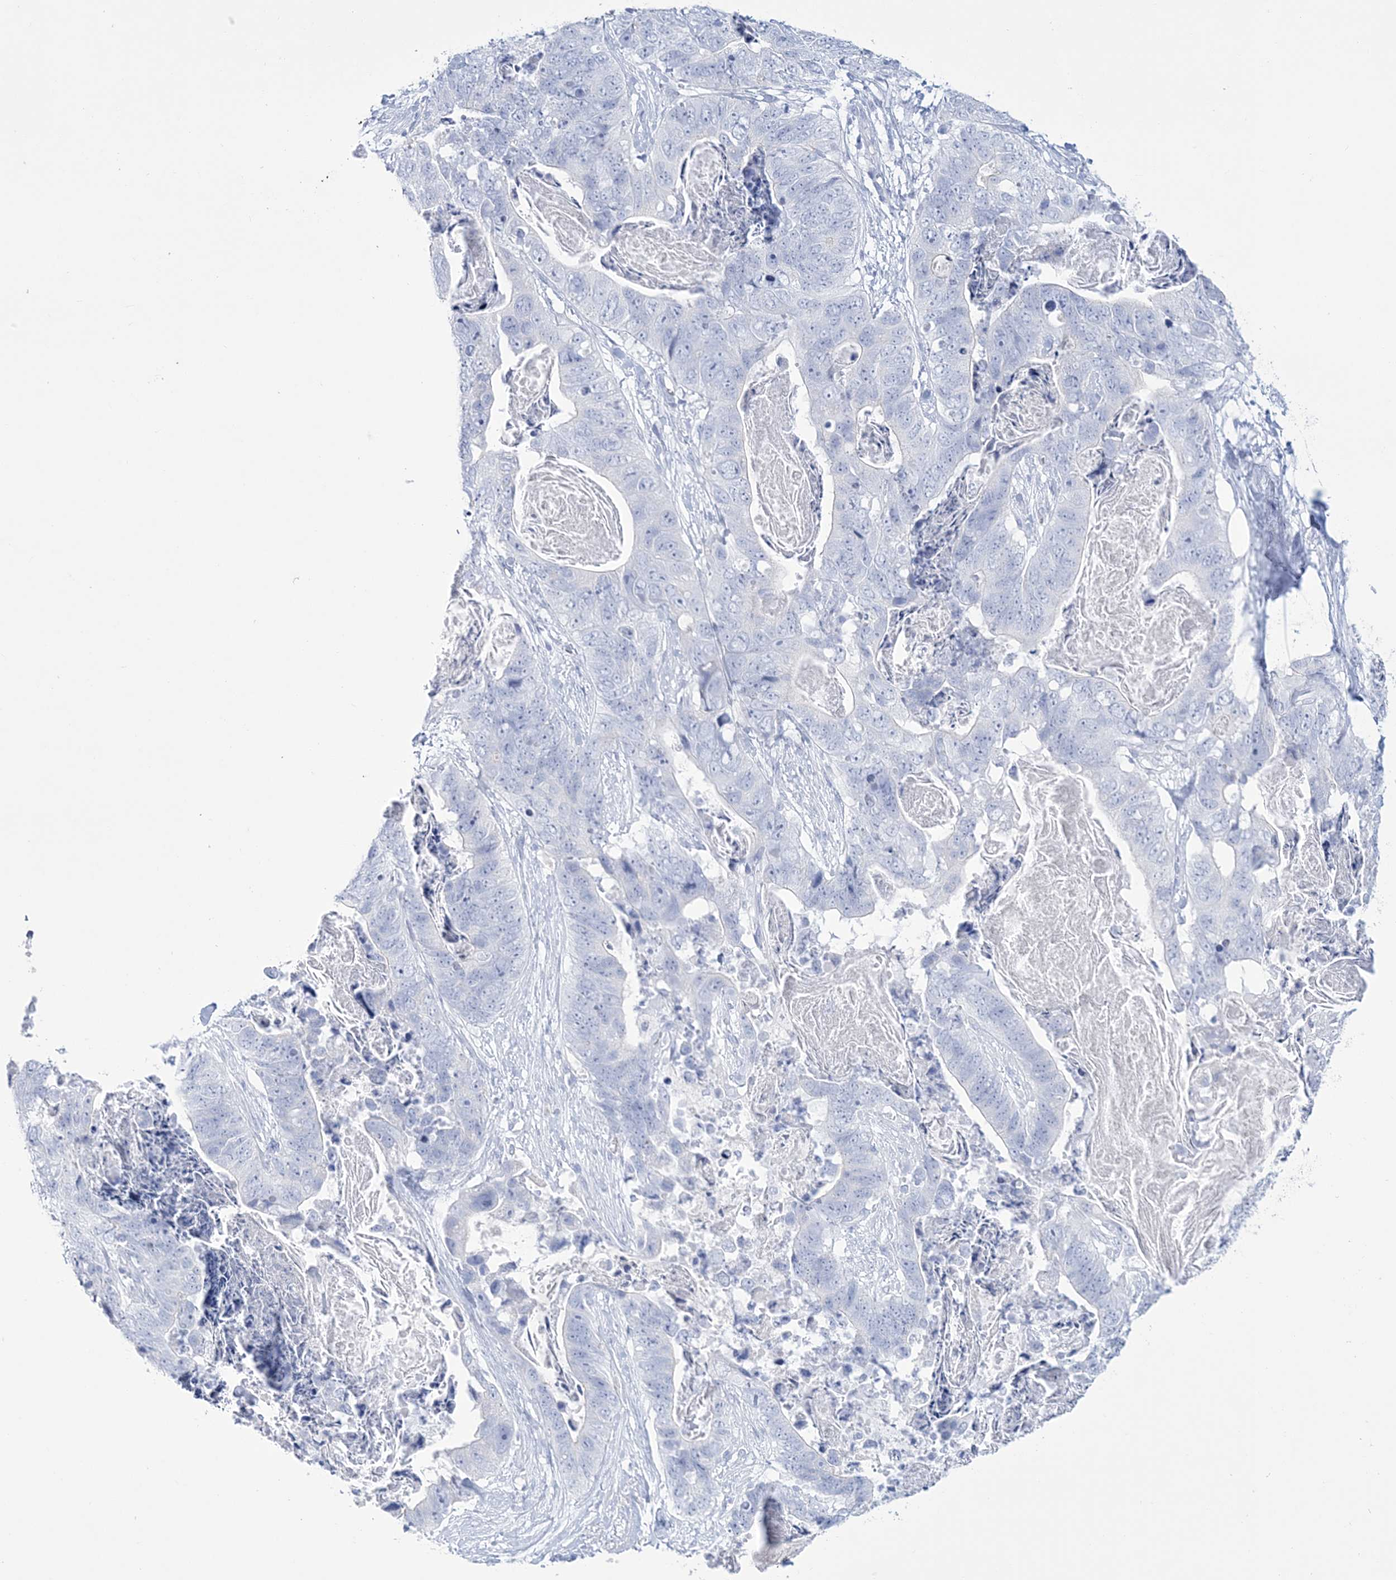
{"staining": {"intensity": "negative", "quantity": "none", "location": "none"}, "tissue": "stomach cancer", "cell_type": "Tumor cells", "image_type": "cancer", "snomed": [{"axis": "morphology", "description": "Adenocarcinoma, NOS"}, {"axis": "topography", "description": "Stomach"}], "caption": "This image is of stomach cancer (adenocarcinoma) stained with immunohistochemistry to label a protein in brown with the nuclei are counter-stained blue. There is no staining in tumor cells.", "gene": "RBP2", "patient": {"sex": "female", "age": 89}}